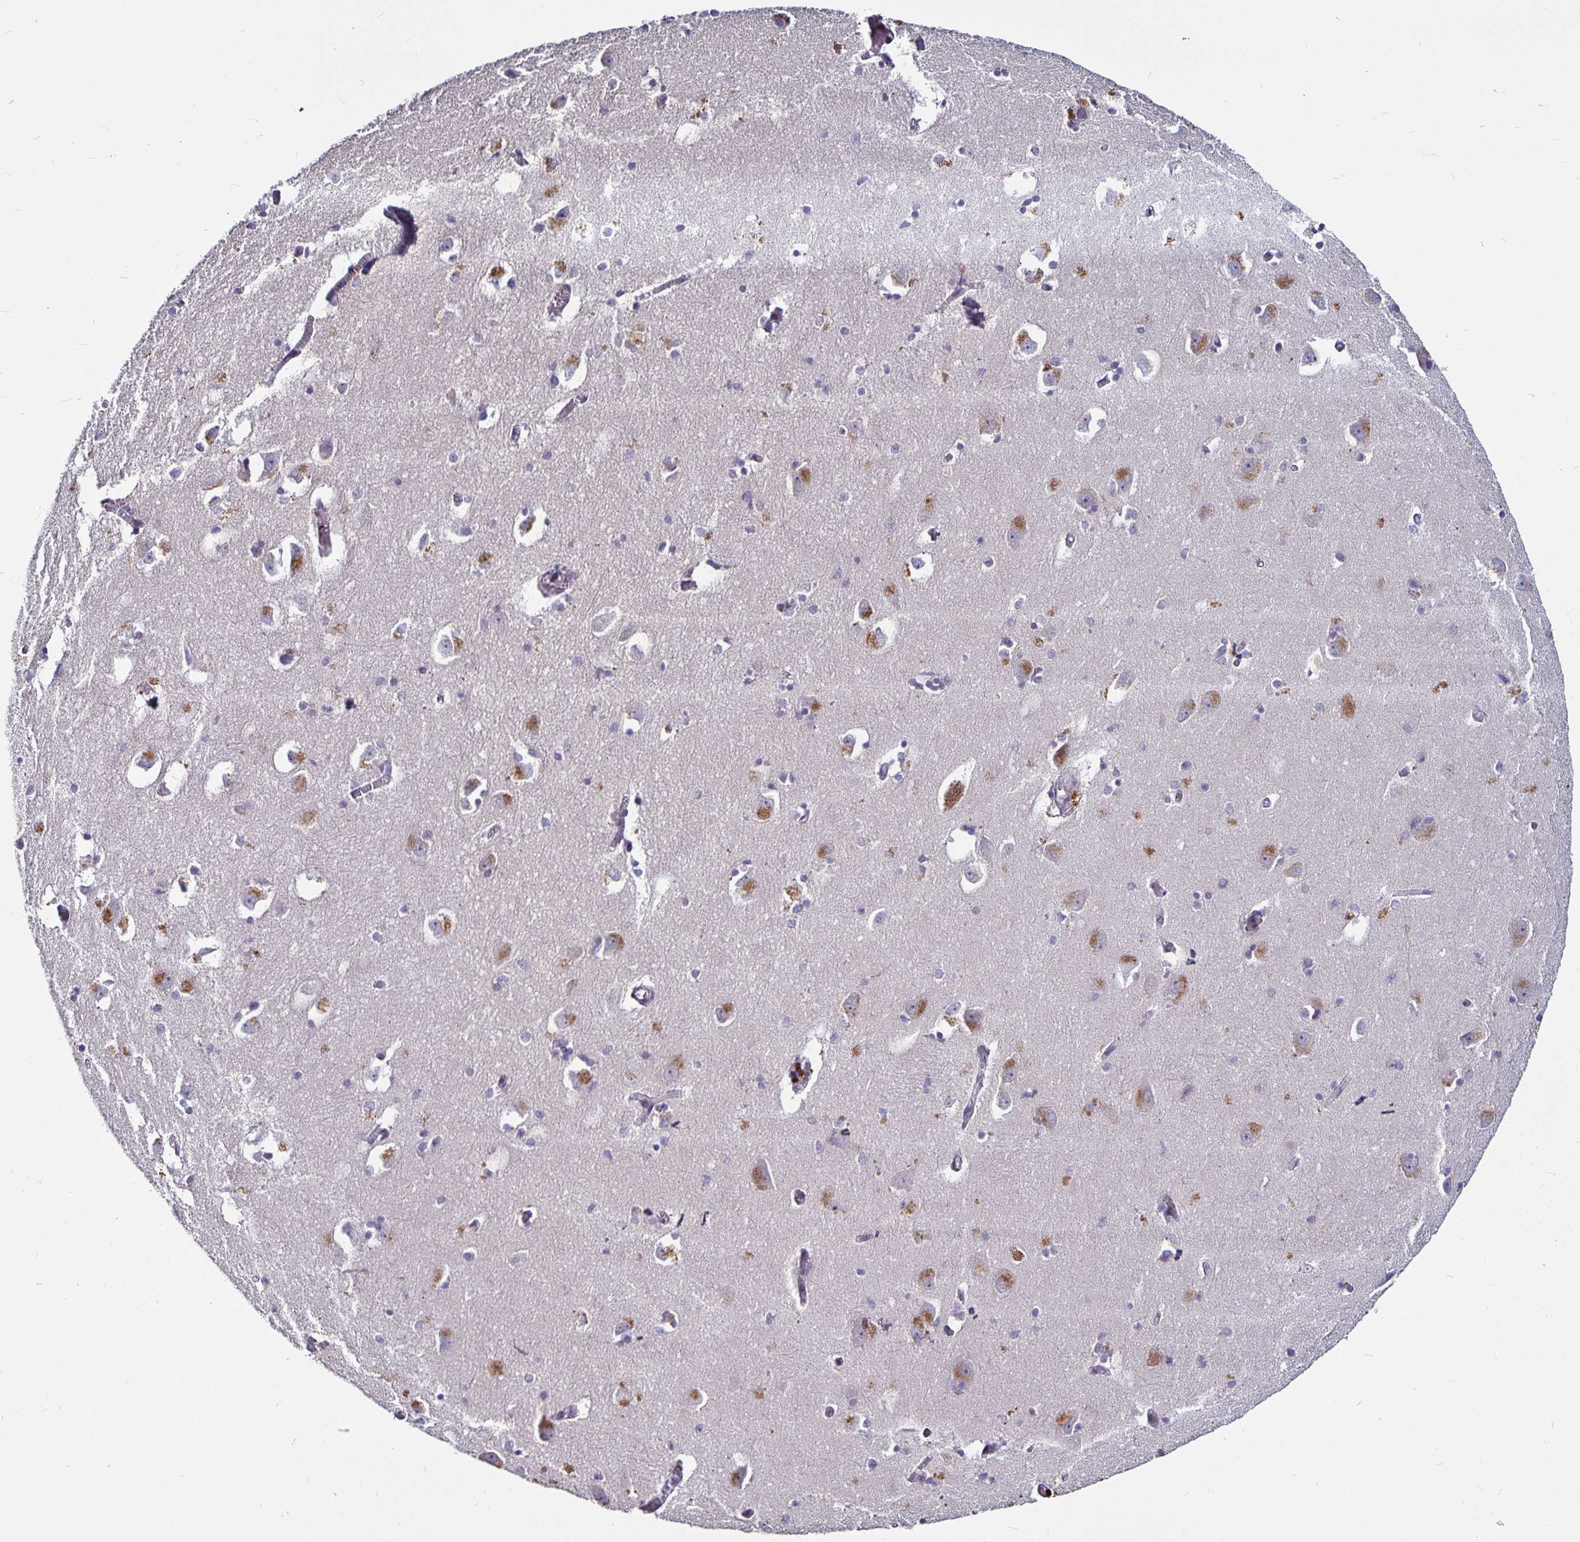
{"staining": {"intensity": "negative", "quantity": "none", "location": "none"}, "tissue": "caudate", "cell_type": "Glial cells", "image_type": "normal", "snomed": [{"axis": "morphology", "description": "Normal tissue, NOS"}, {"axis": "topography", "description": "Lateral ventricle wall"}, {"axis": "topography", "description": "Hippocampus"}], "caption": "Immunohistochemical staining of unremarkable caudate exhibits no significant positivity in glial cells. (Brightfield microscopy of DAB (3,3'-diaminobenzidine) immunohistochemistry at high magnification).", "gene": "CA12", "patient": {"sex": "female", "age": 63}}